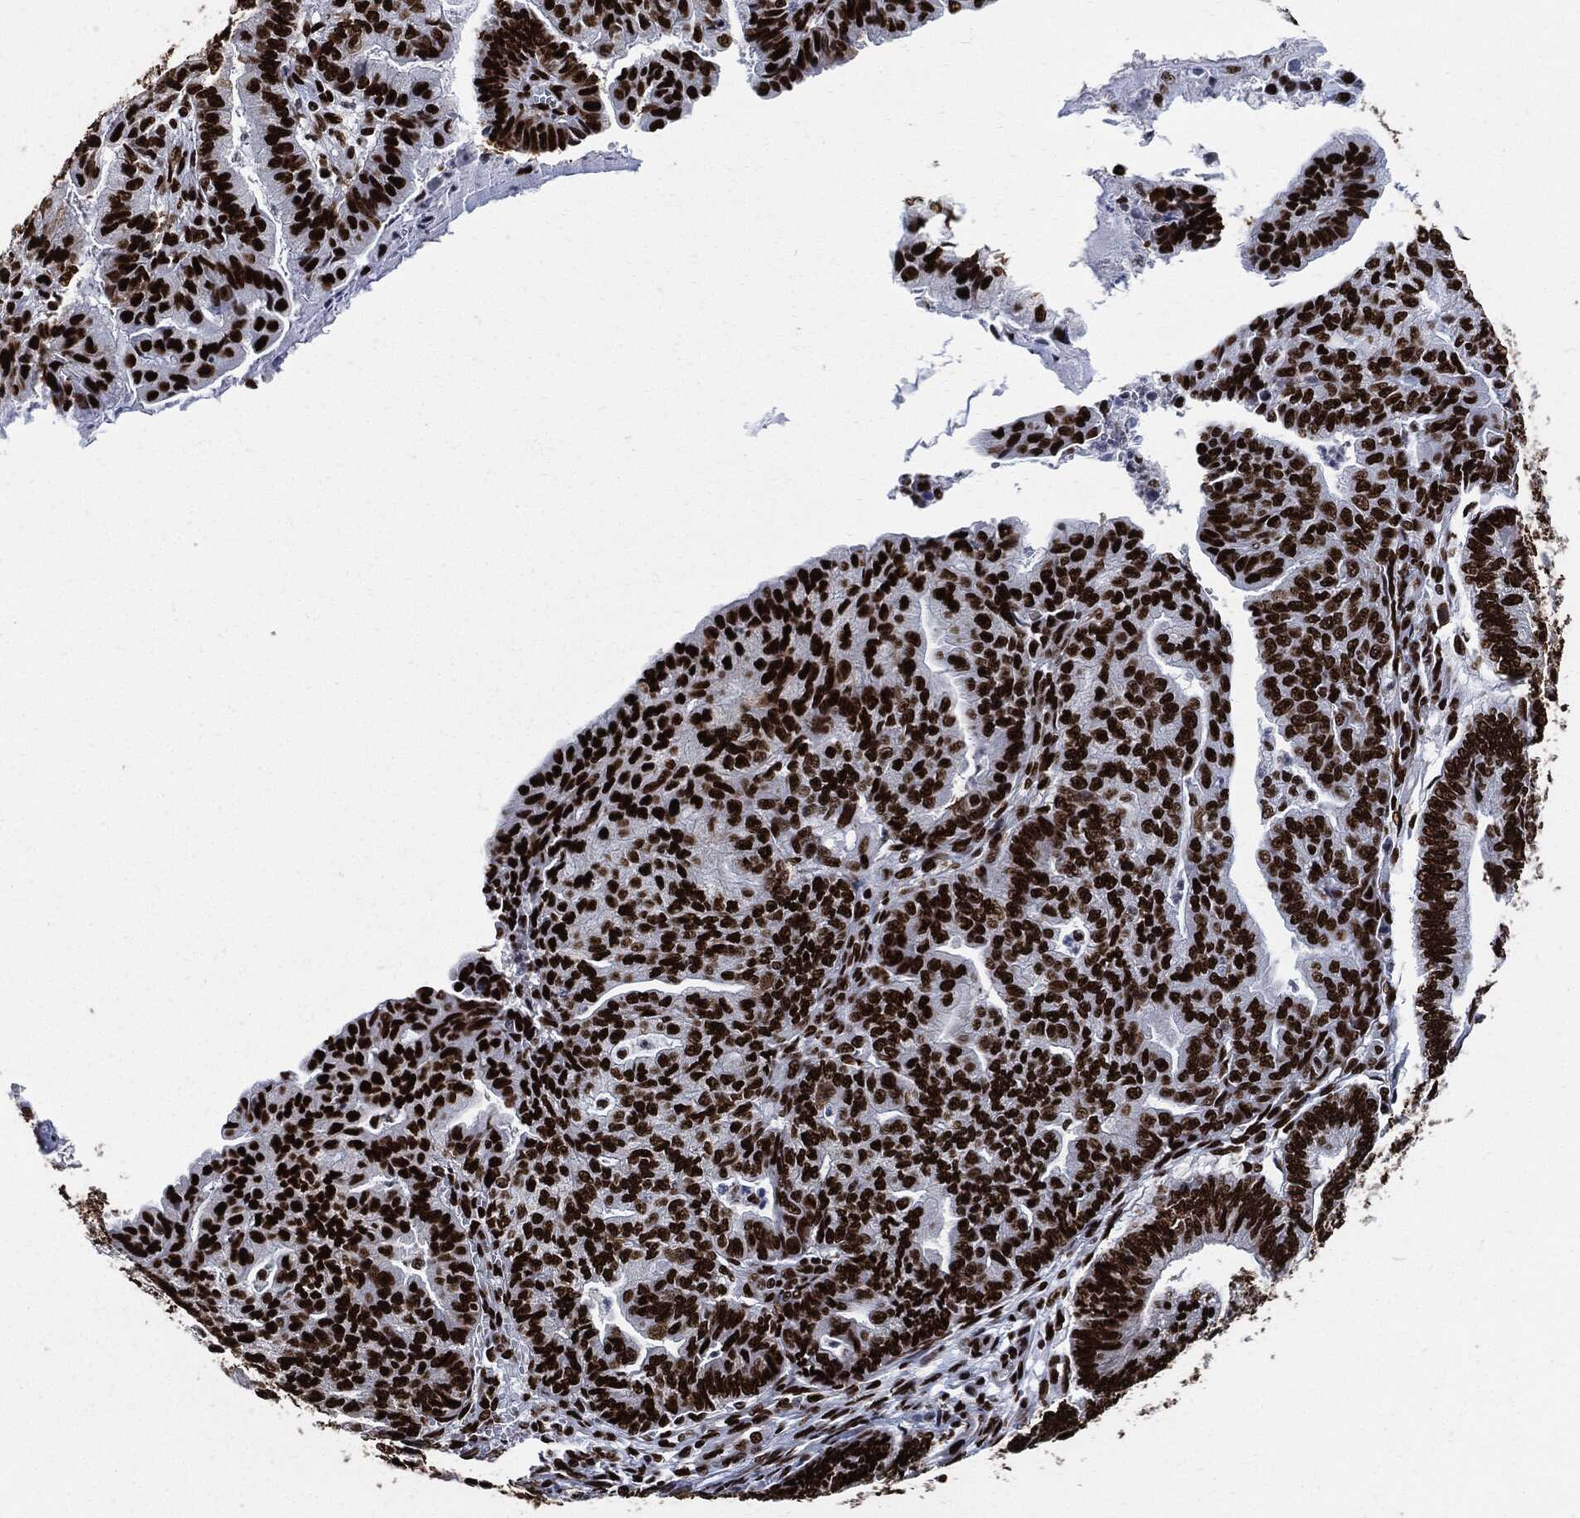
{"staining": {"intensity": "strong", "quantity": ">75%", "location": "nuclear"}, "tissue": "endometrial cancer", "cell_type": "Tumor cells", "image_type": "cancer", "snomed": [{"axis": "morphology", "description": "Adenocarcinoma, NOS"}, {"axis": "topography", "description": "Endometrium"}], "caption": "The image reveals staining of adenocarcinoma (endometrial), revealing strong nuclear protein staining (brown color) within tumor cells. (Stains: DAB in brown, nuclei in blue, Microscopy: brightfield microscopy at high magnification).", "gene": "RECQL", "patient": {"sex": "female", "age": 82}}